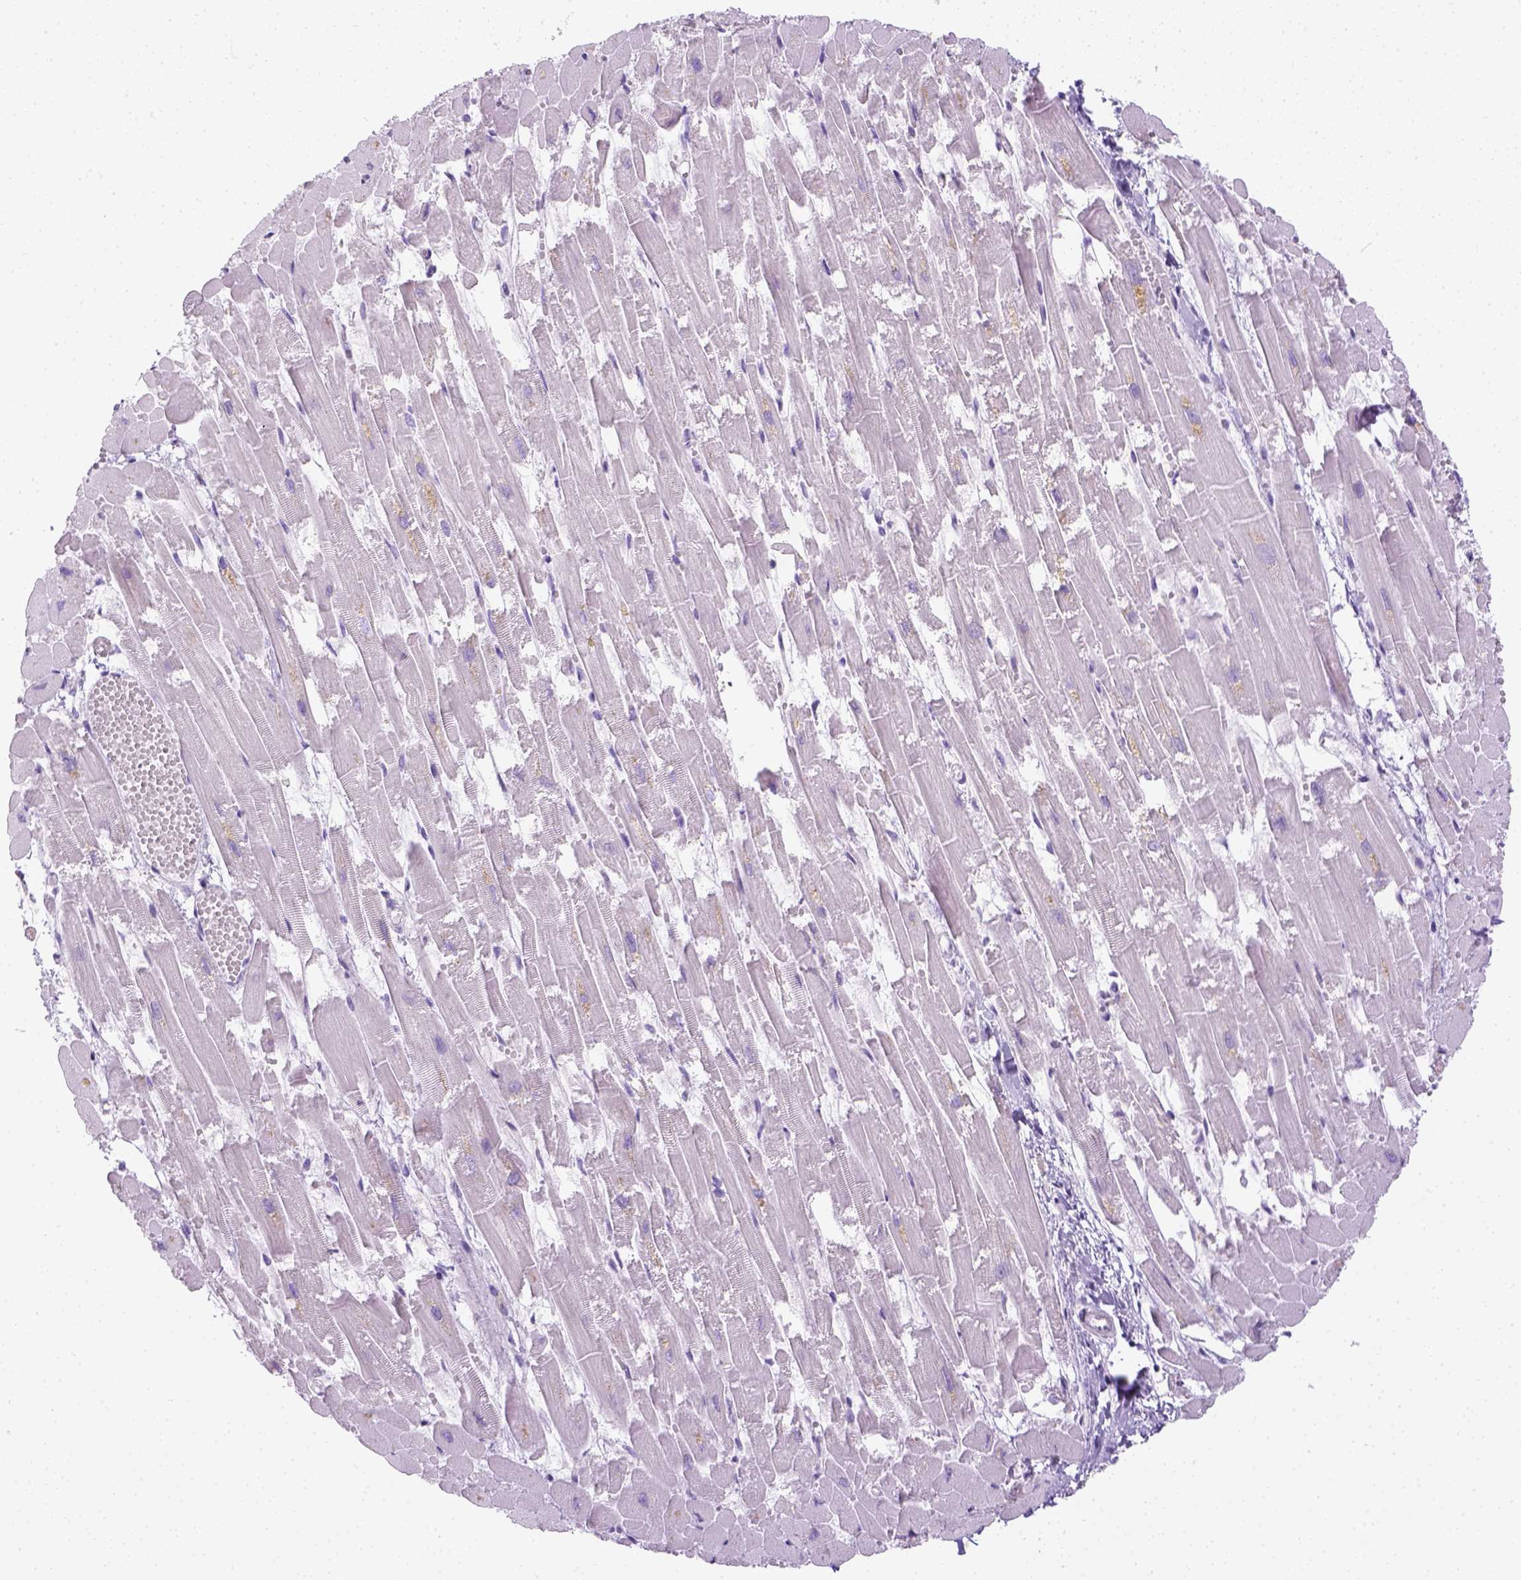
{"staining": {"intensity": "negative", "quantity": "none", "location": "none"}, "tissue": "heart muscle", "cell_type": "Cardiomyocytes", "image_type": "normal", "snomed": [{"axis": "morphology", "description": "Normal tissue, NOS"}, {"axis": "topography", "description": "Heart"}], "caption": "A photomicrograph of human heart muscle is negative for staining in cardiomyocytes. Nuclei are stained in blue.", "gene": "LGSN", "patient": {"sex": "female", "age": 52}}